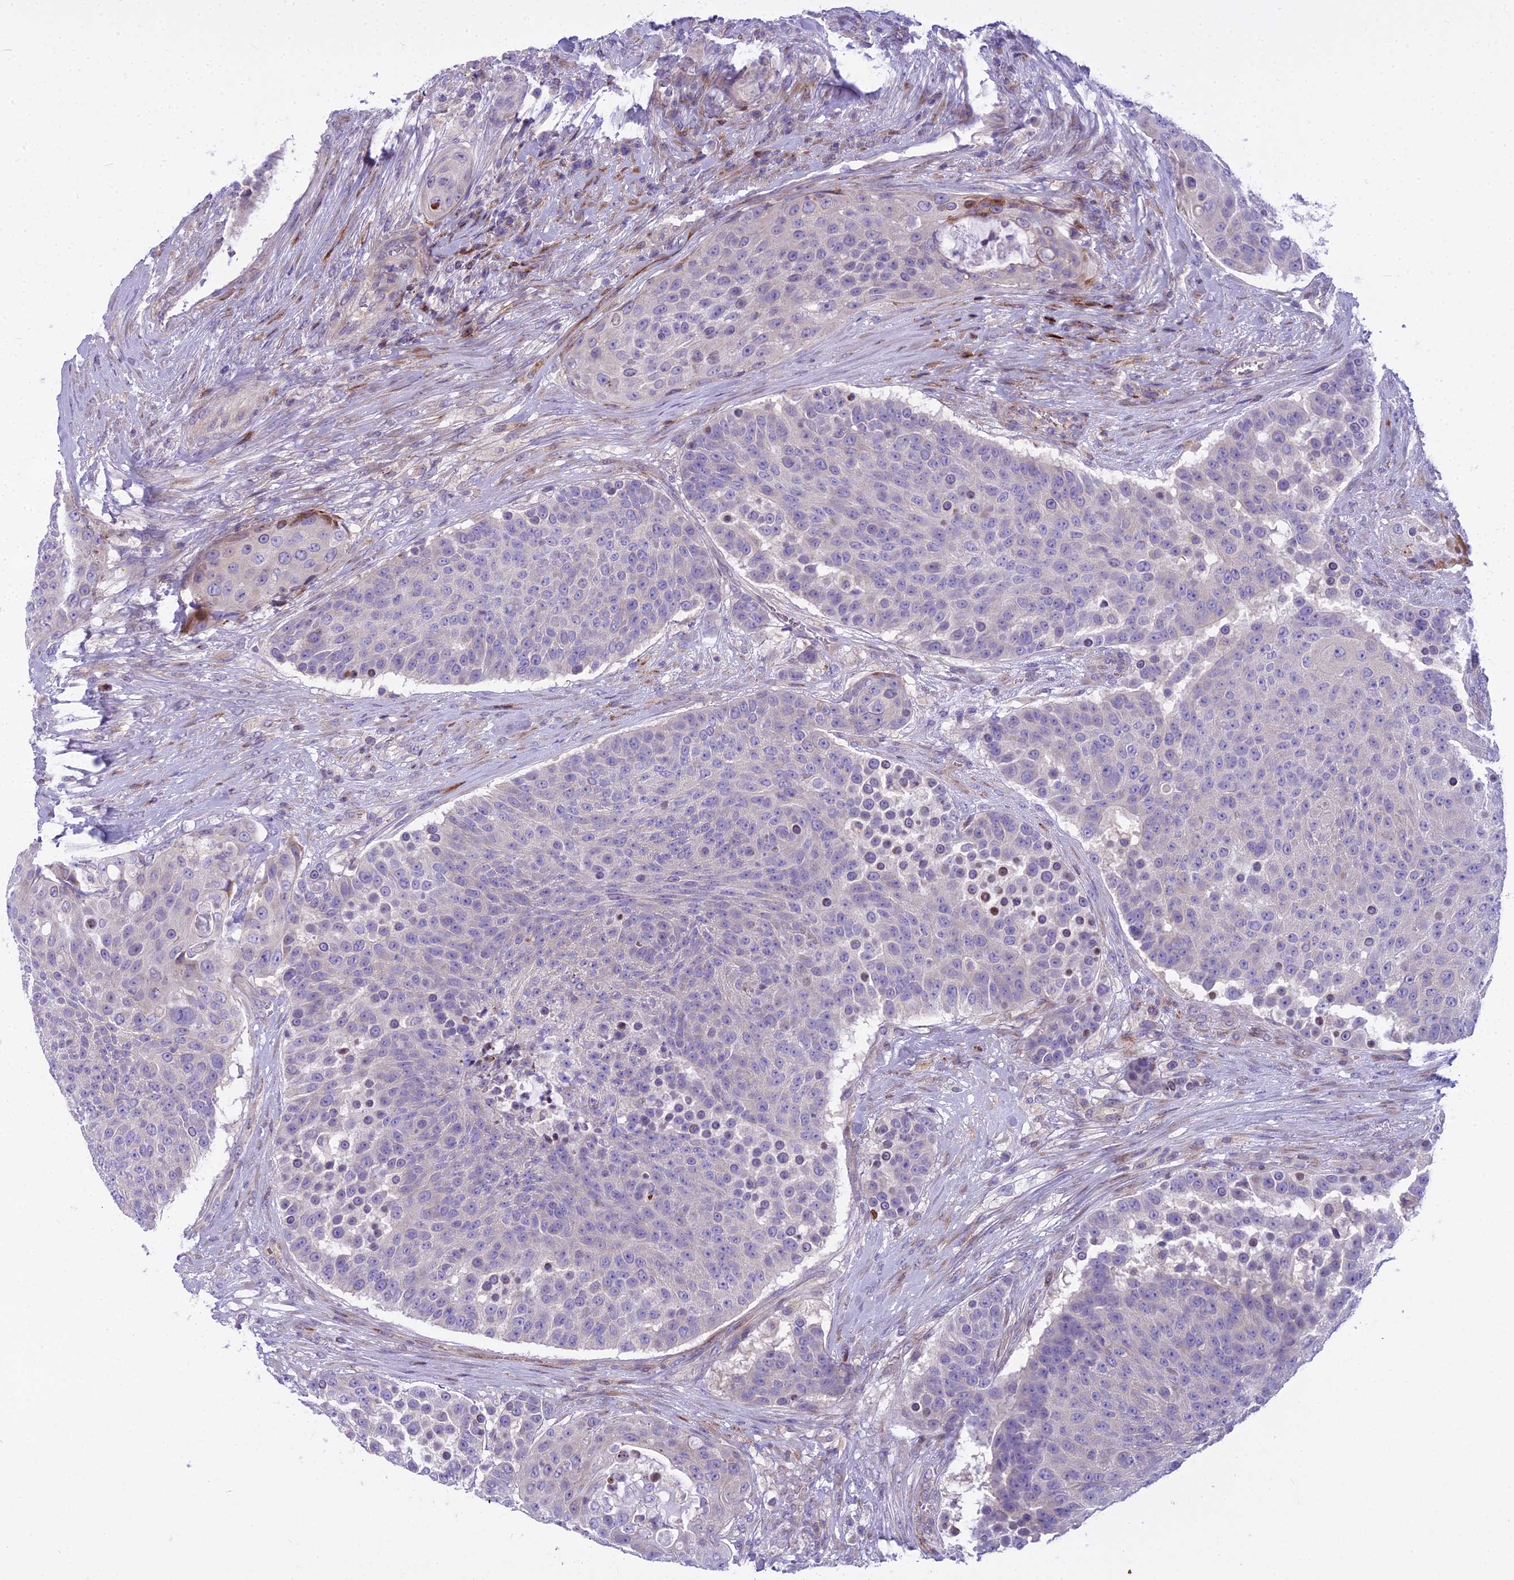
{"staining": {"intensity": "negative", "quantity": "none", "location": "none"}, "tissue": "urothelial cancer", "cell_type": "Tumor cells", "image_type": "cancer", "snomed": [{"axis": "morphology", "description": "Urothelial carcinoma, High grade"}, {"axis": "topography", "description": "Urinary bladder"}], "caption": "This micrograph is of urothelial cancer stained with immunohistochemistry to label a protein in brown with the nuclei are counter-stained blue. There is no expression in tumor cells.", "gene": "PCDHB14", "patient": {"sex": "female", "age": 63}}